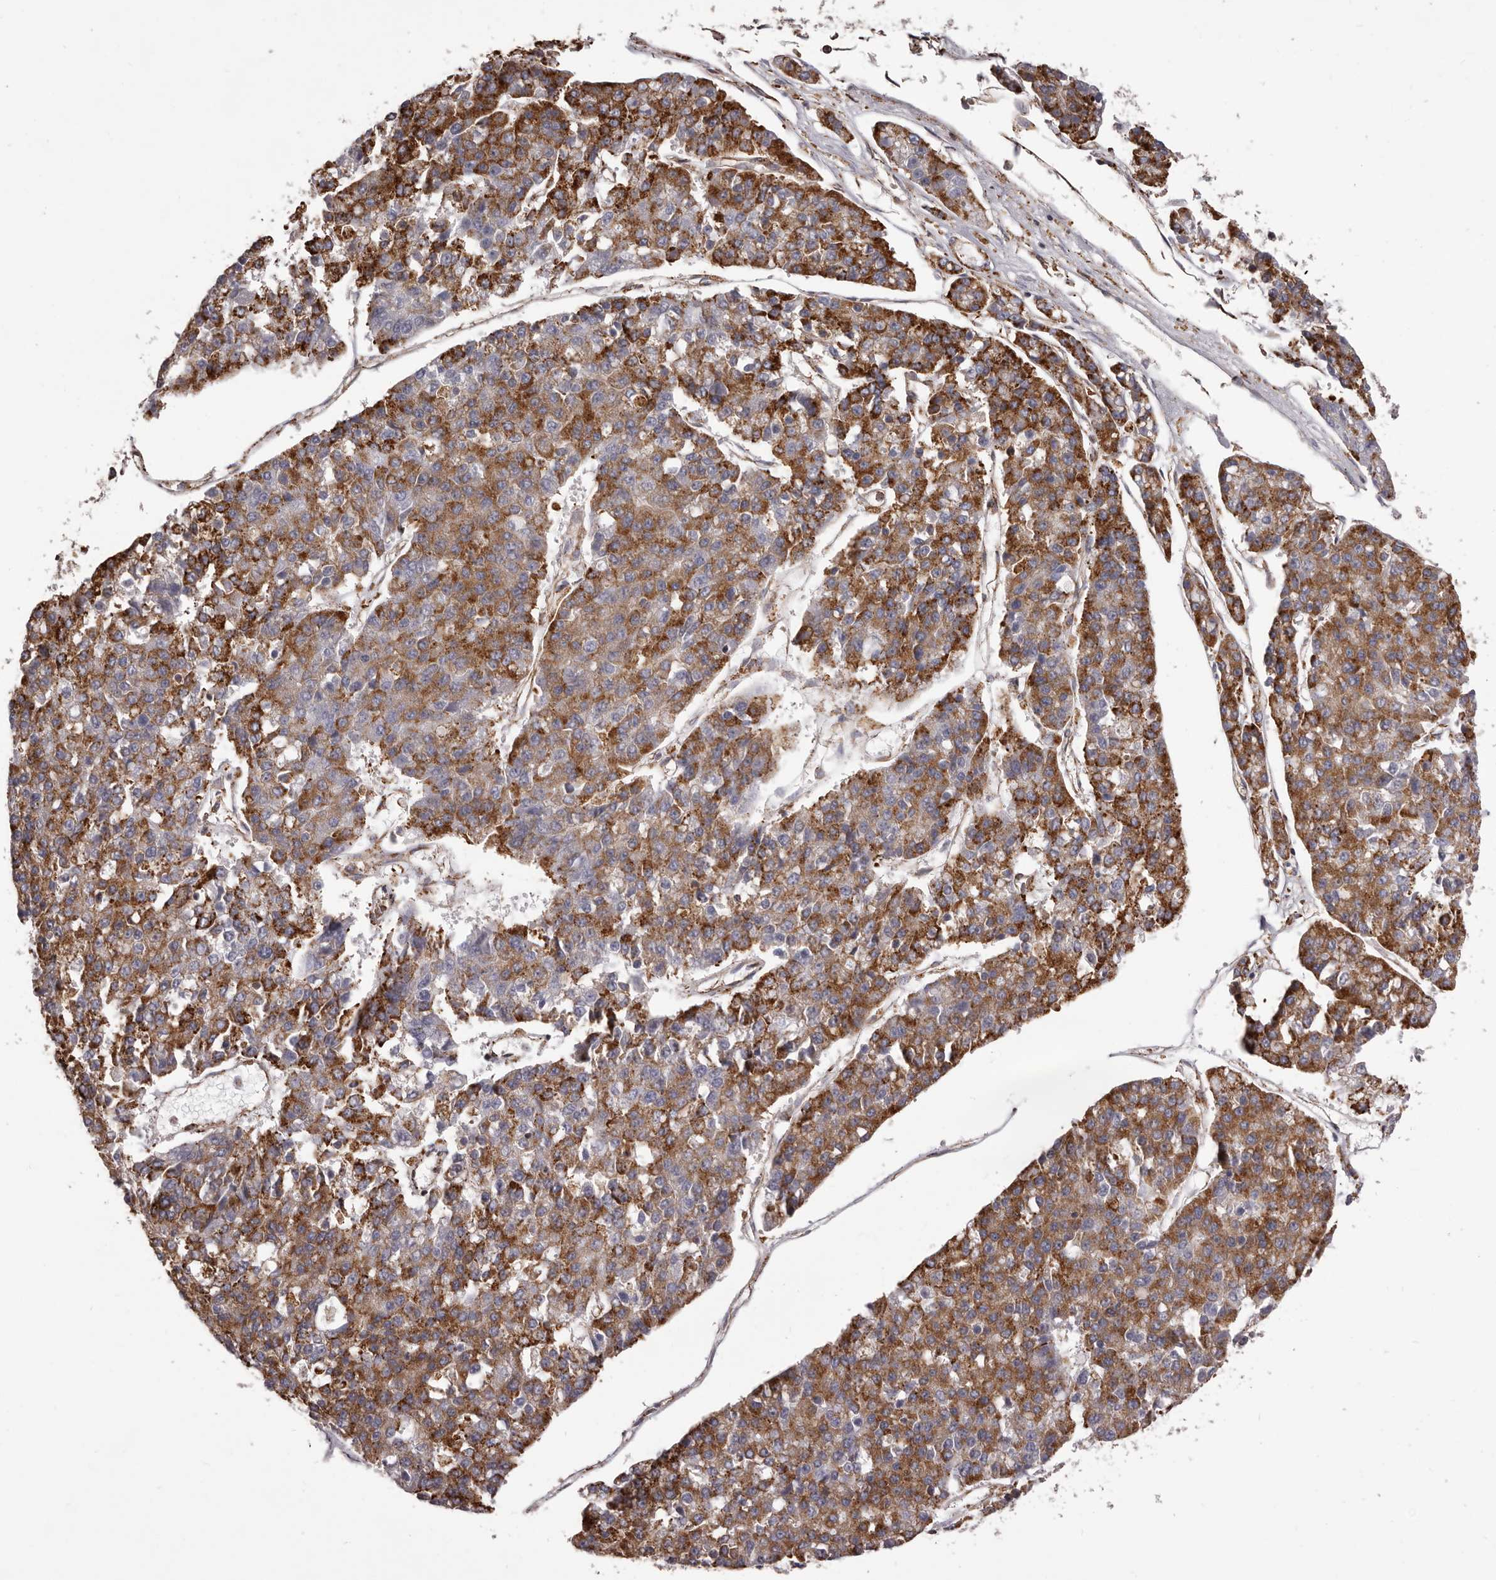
{"staining": {"intensity": "moderate", "quantity": ">75%", "location": "cytoplasmic/membranous"}, "tissue": "pancreatic cancer", "cell_type": "Tumor cells", "image_type": "cancer", "snomed": [{"axis": "morphology", "description": "Adenocarcinoma, NOS"}, {"axis": "topography", "description": "Pancreas"}], "caption": "Immunohistochemical staining of human pancreatic cancer (adenocarcinoma) displays medium levels of moderate cytoplasmic/membranous protein expression in approximately >75% of tumor cells. (DAB (3,3'-diaminobenzidine) IHC with brightfield microscopy, high magnification).", "gene": "ALPK1", "patient": {"sex": "male", "age": 50}}